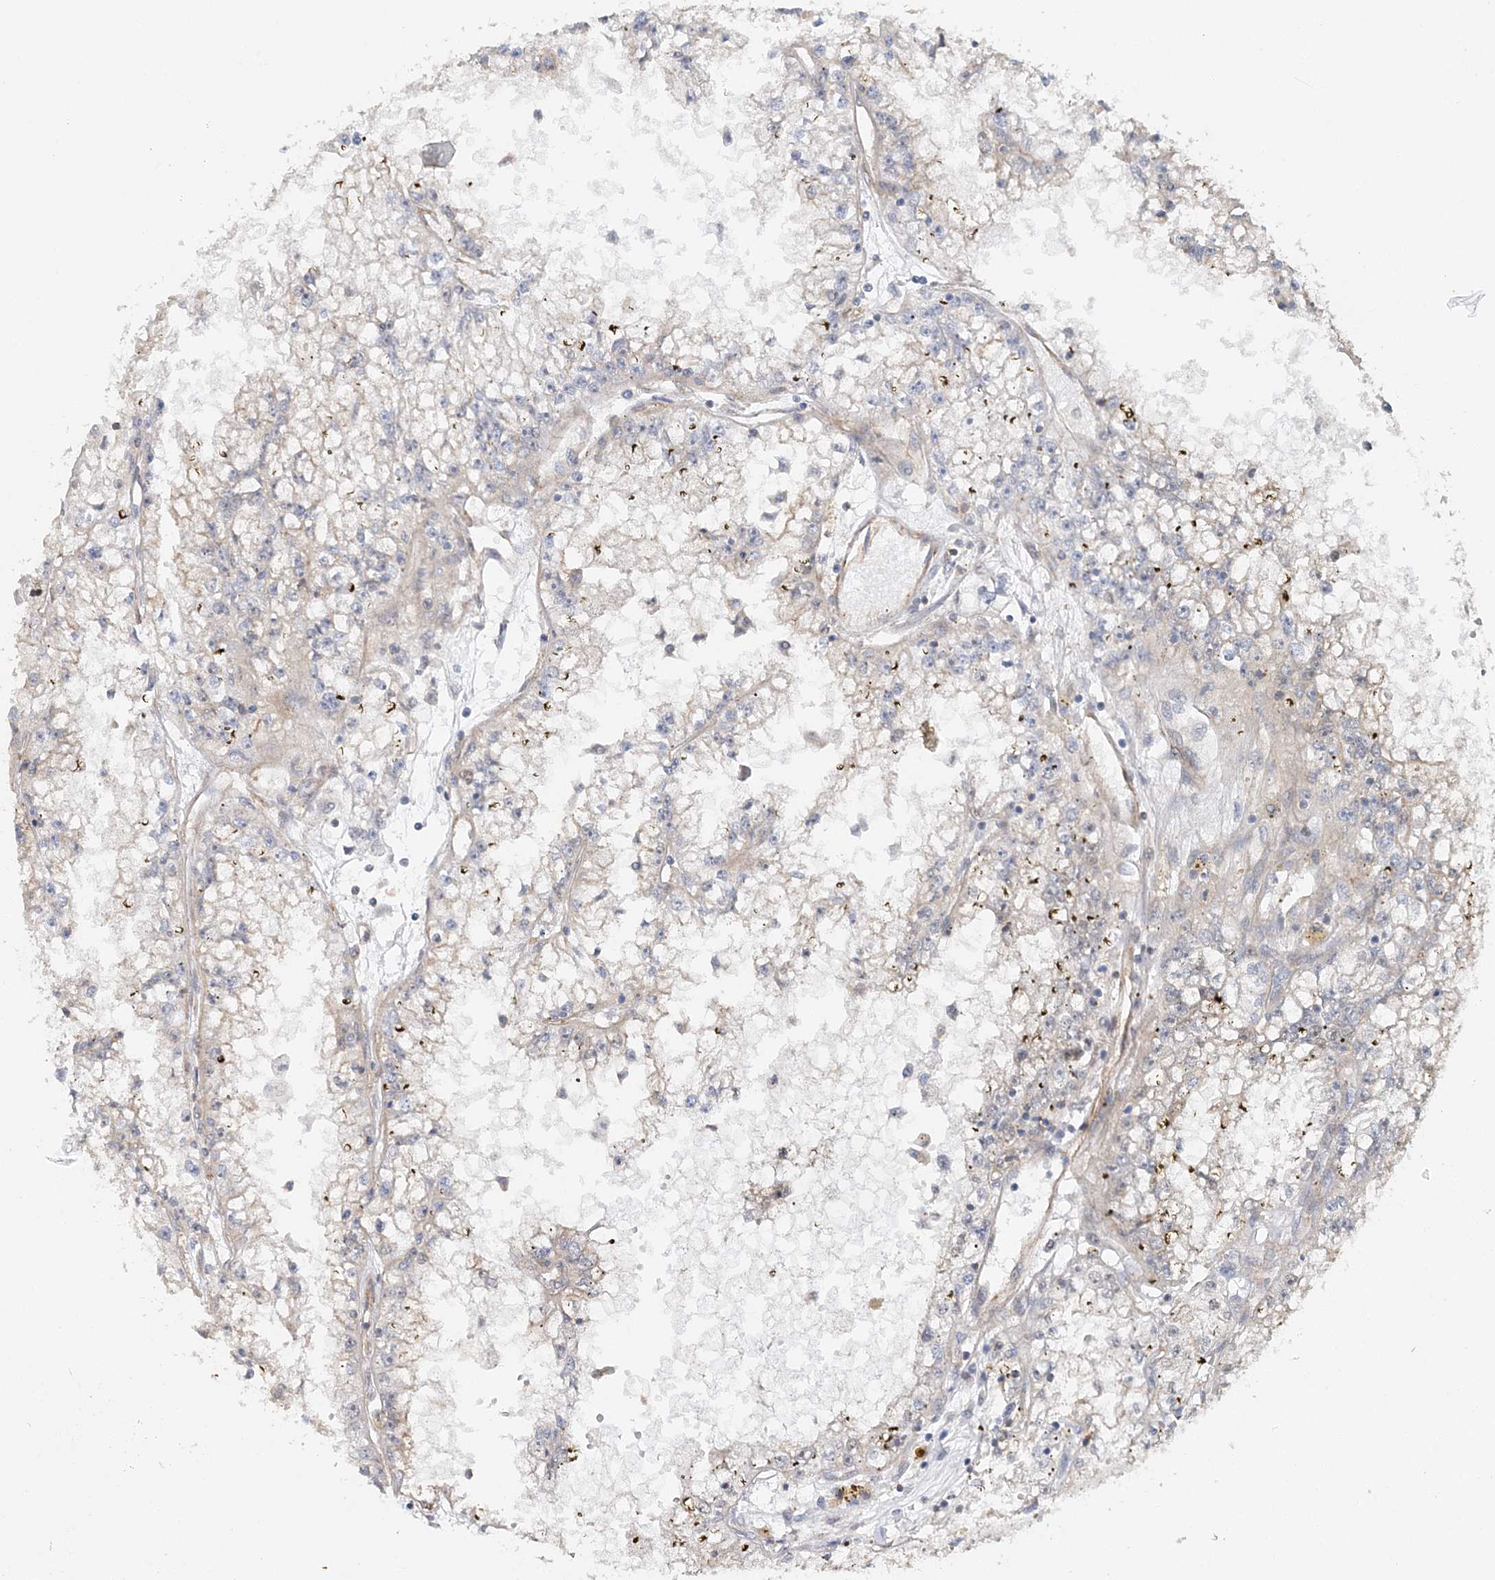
{"staining": {"intensity": "negative", "quantity": "none", "location": "none"}, "tissue": "renal cancer", "cell_type": "Tumor cells", "image_type": "cancer", "snomed": [{"axis": "morphology", "description": "Adenocarcinoma, NOS"}, {"axis": "topography", "description": "Kidney"}], "caption": "High power microscopy image of an immunohistochemistry (IHC) image of adenocarcinoma (renal), revealing no significant staining in tumor cells. (Brightfield microscopy of DAB immunohistochemistry (IHC) at high magnification).", "gene": "MAT2B", "patient": {"sex": "male", "age": 56}}